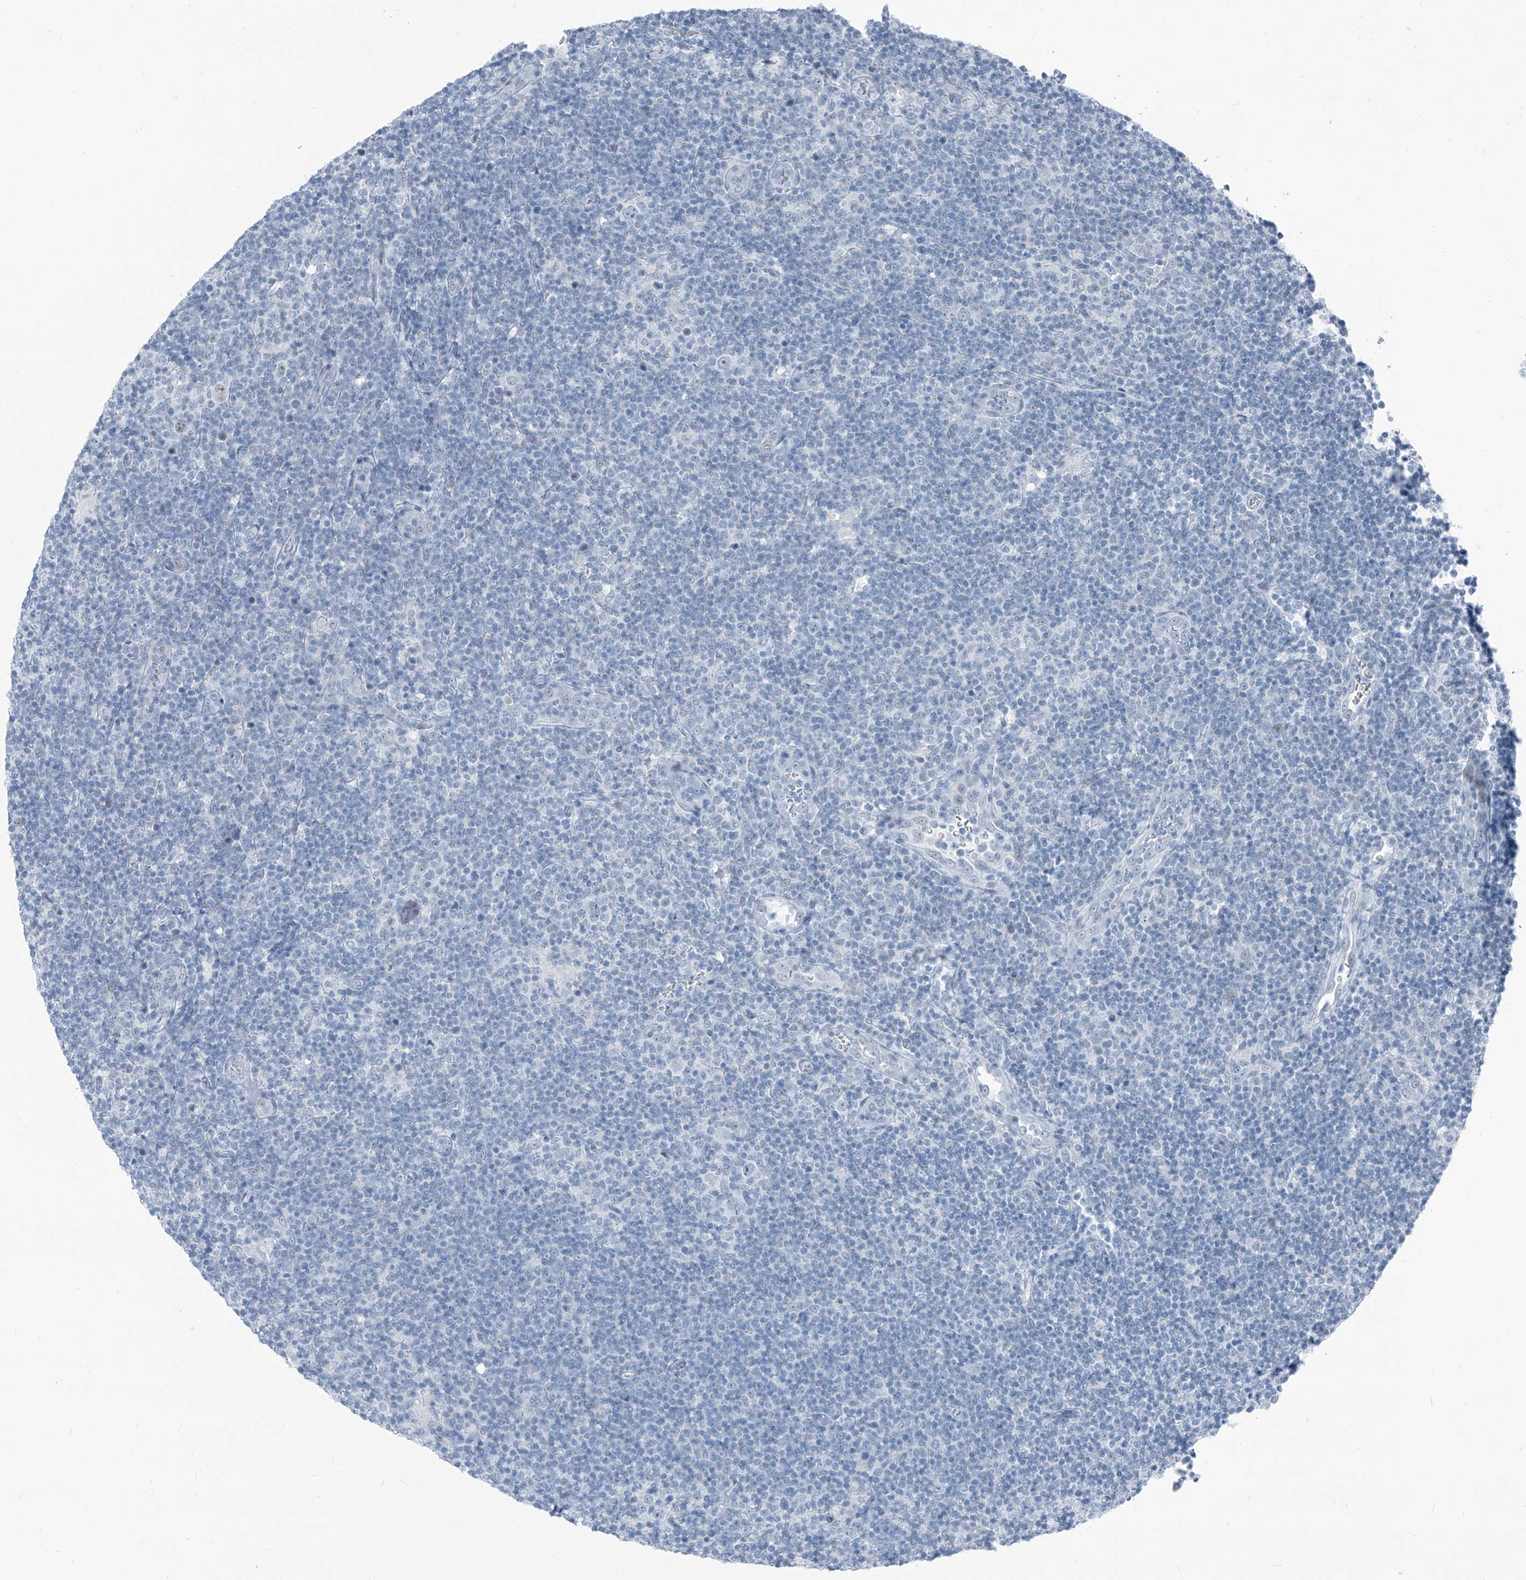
{"staining": {"intensity": "negative", "quantity": "none", "location": "none"}, "tissue": "lymphoma", "cell_type": "Tumor cells", "image_type": "cancer", "snomed": [{"axis": "morphology", "description": "Hodgkin's disease, NOS"}, {"axis": "topography", "description": "Lymph node"}], "caption": "This photomicrograph is of Hodgkin's disease stained with immunohistochemistry (IHC) to label a protein in brown with the nuclei are counter-stained blue. There is no expression in tumor cells.", "gene": "RGN", "patient": {"sex": "female", "age": 57}}